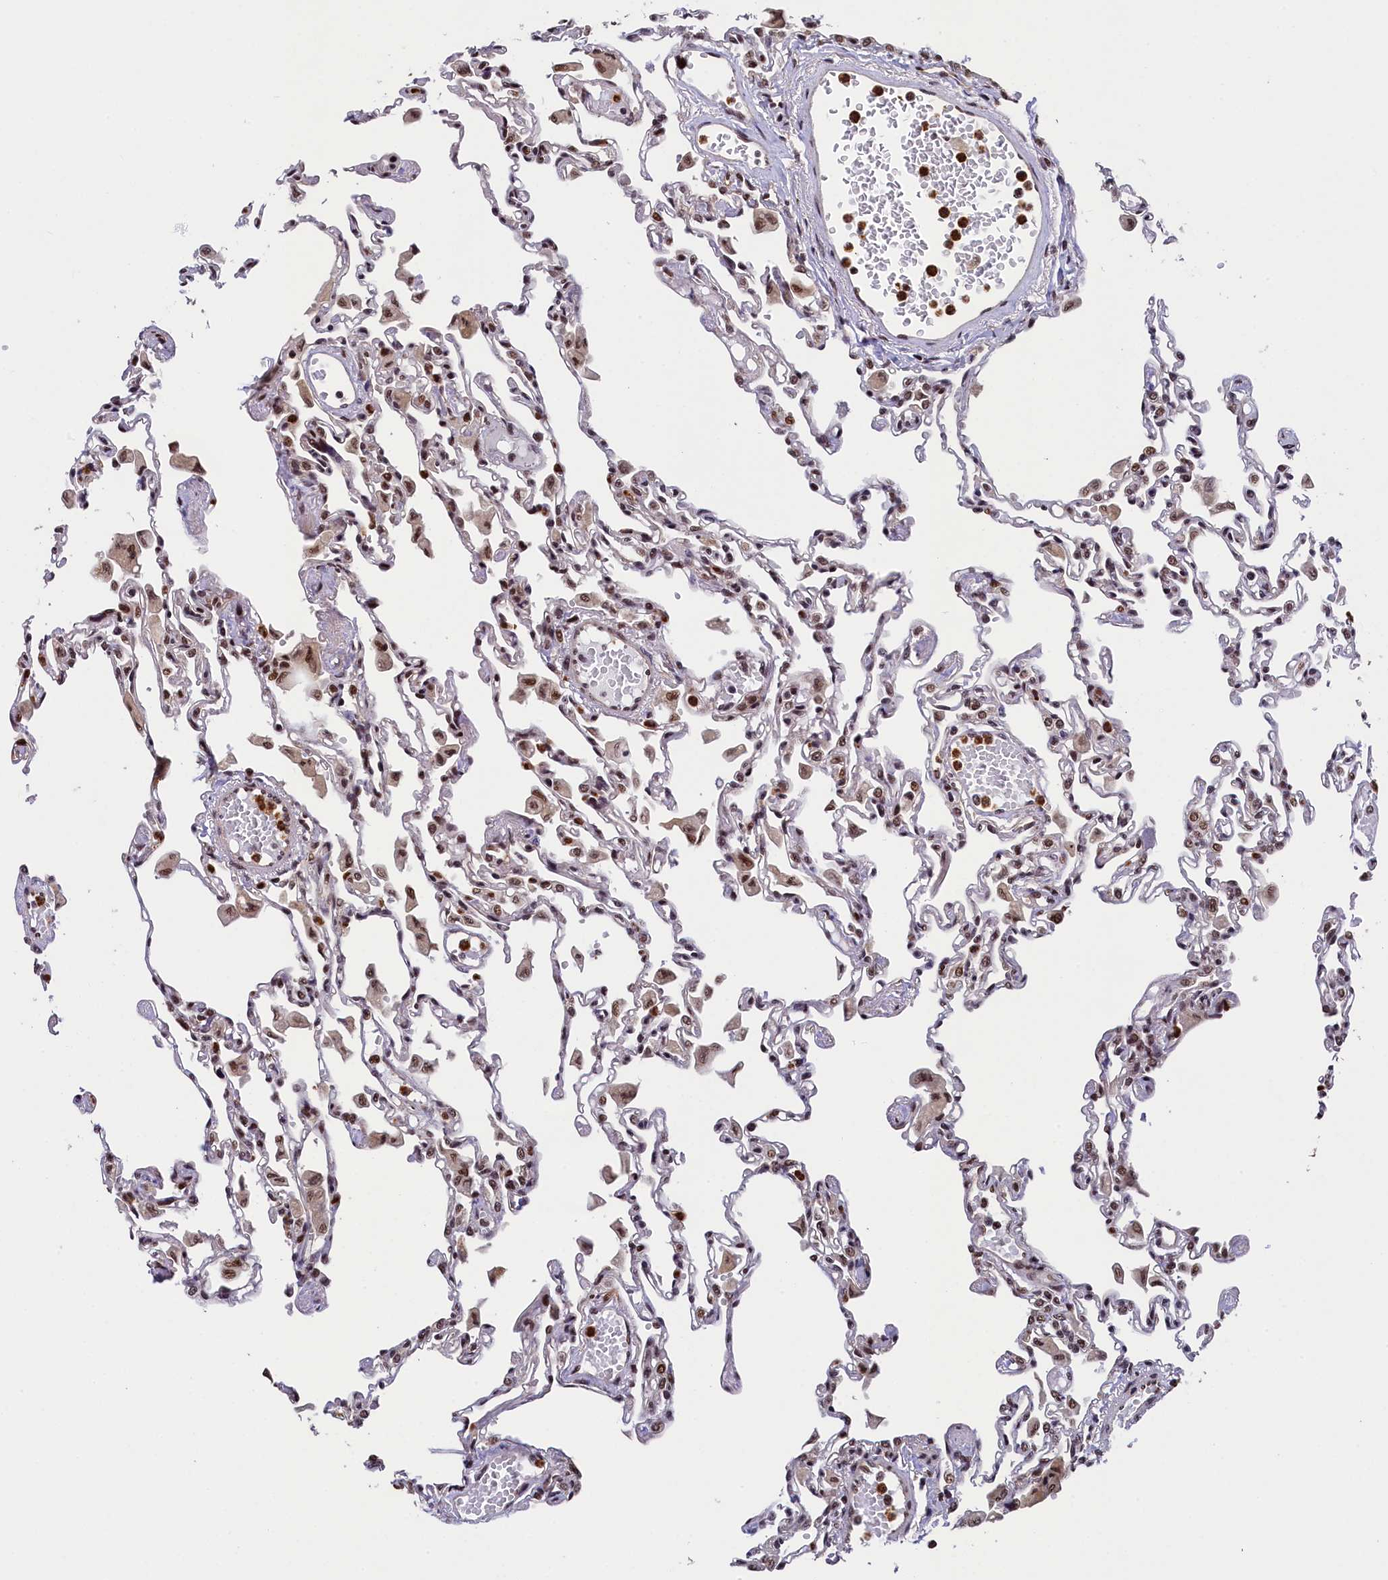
{"staining": {"intensity": "strong", "quantity": "25%-75%", "location": "nuclear"}, "tissue": "lung", "cell_type": "Alveolar cells", "image_type": "normal", "snomed": [{"axis": "morphology", "description": "Normal tissue, NOS"}, {"axis": "topography", "description": "Bronchus"}, {"axis": "topography", "description": "Lung"}], "caption": "Alveolar cells exhibit high levels of strong nuclear staining in approximately 25%-75% of cells in normal lung.", "gene": "ADIG", "patient": {"sex": "female", "age": 49}}